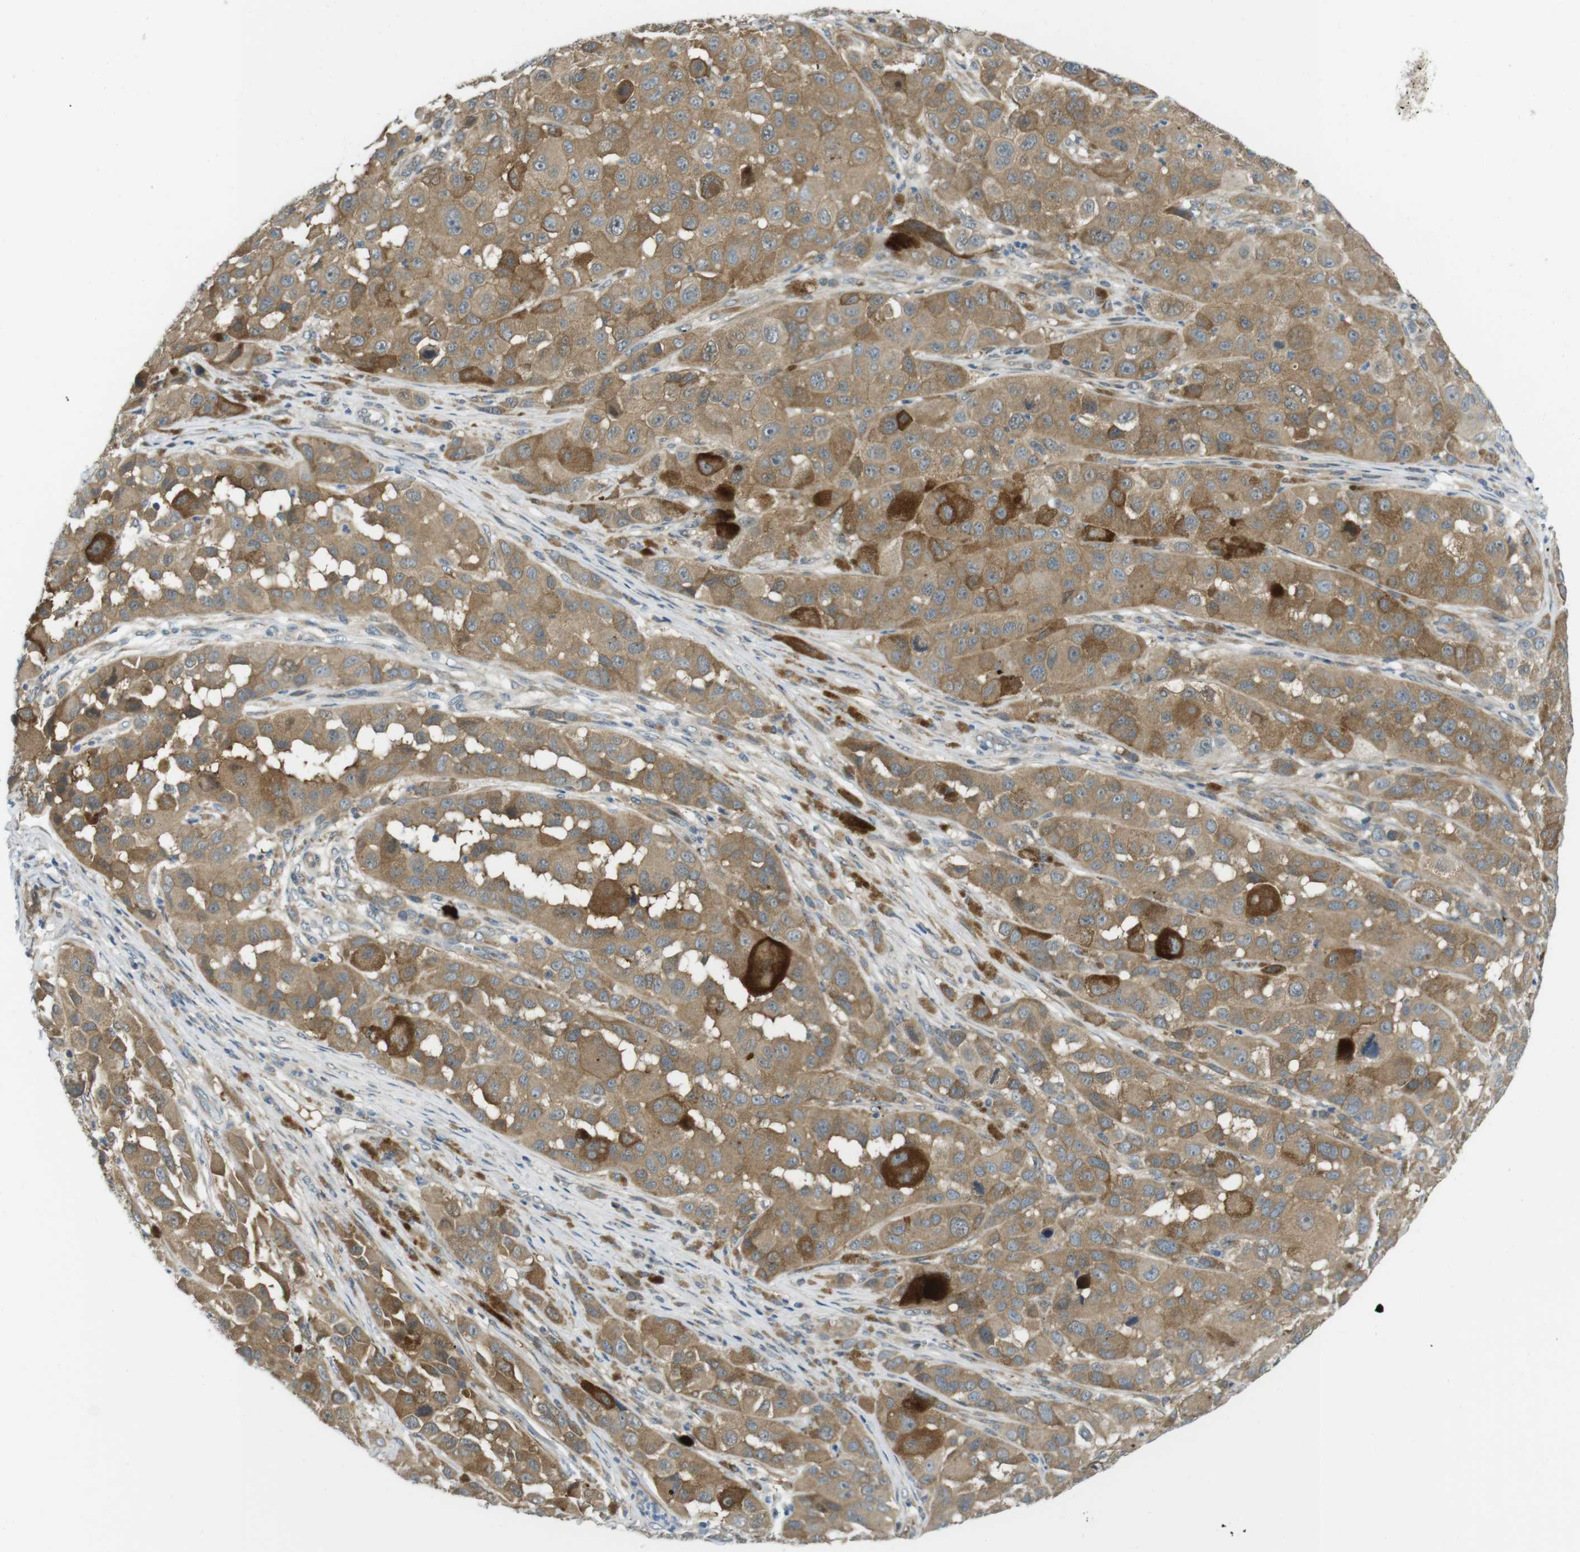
{"staining": {"intensity": "moderate", "quantity": ">75%", "location": "cytoplasmic/membranous"}, "tissue": "melanoma", "cell_type": "Tumor cells", "image_type": "cancer", "snomed": [{"axis": "morphology", "description": "Malignant melanoma, NOS"}, {"axis": "topography", "description": "Skin"}], "caption": "Moderate cytoplasmic/membranous positivity is present in about >75% of tumor cells in malignant melanoma.", "gene": "CASP2", "patient": {"sex": "male", "age": 96}}